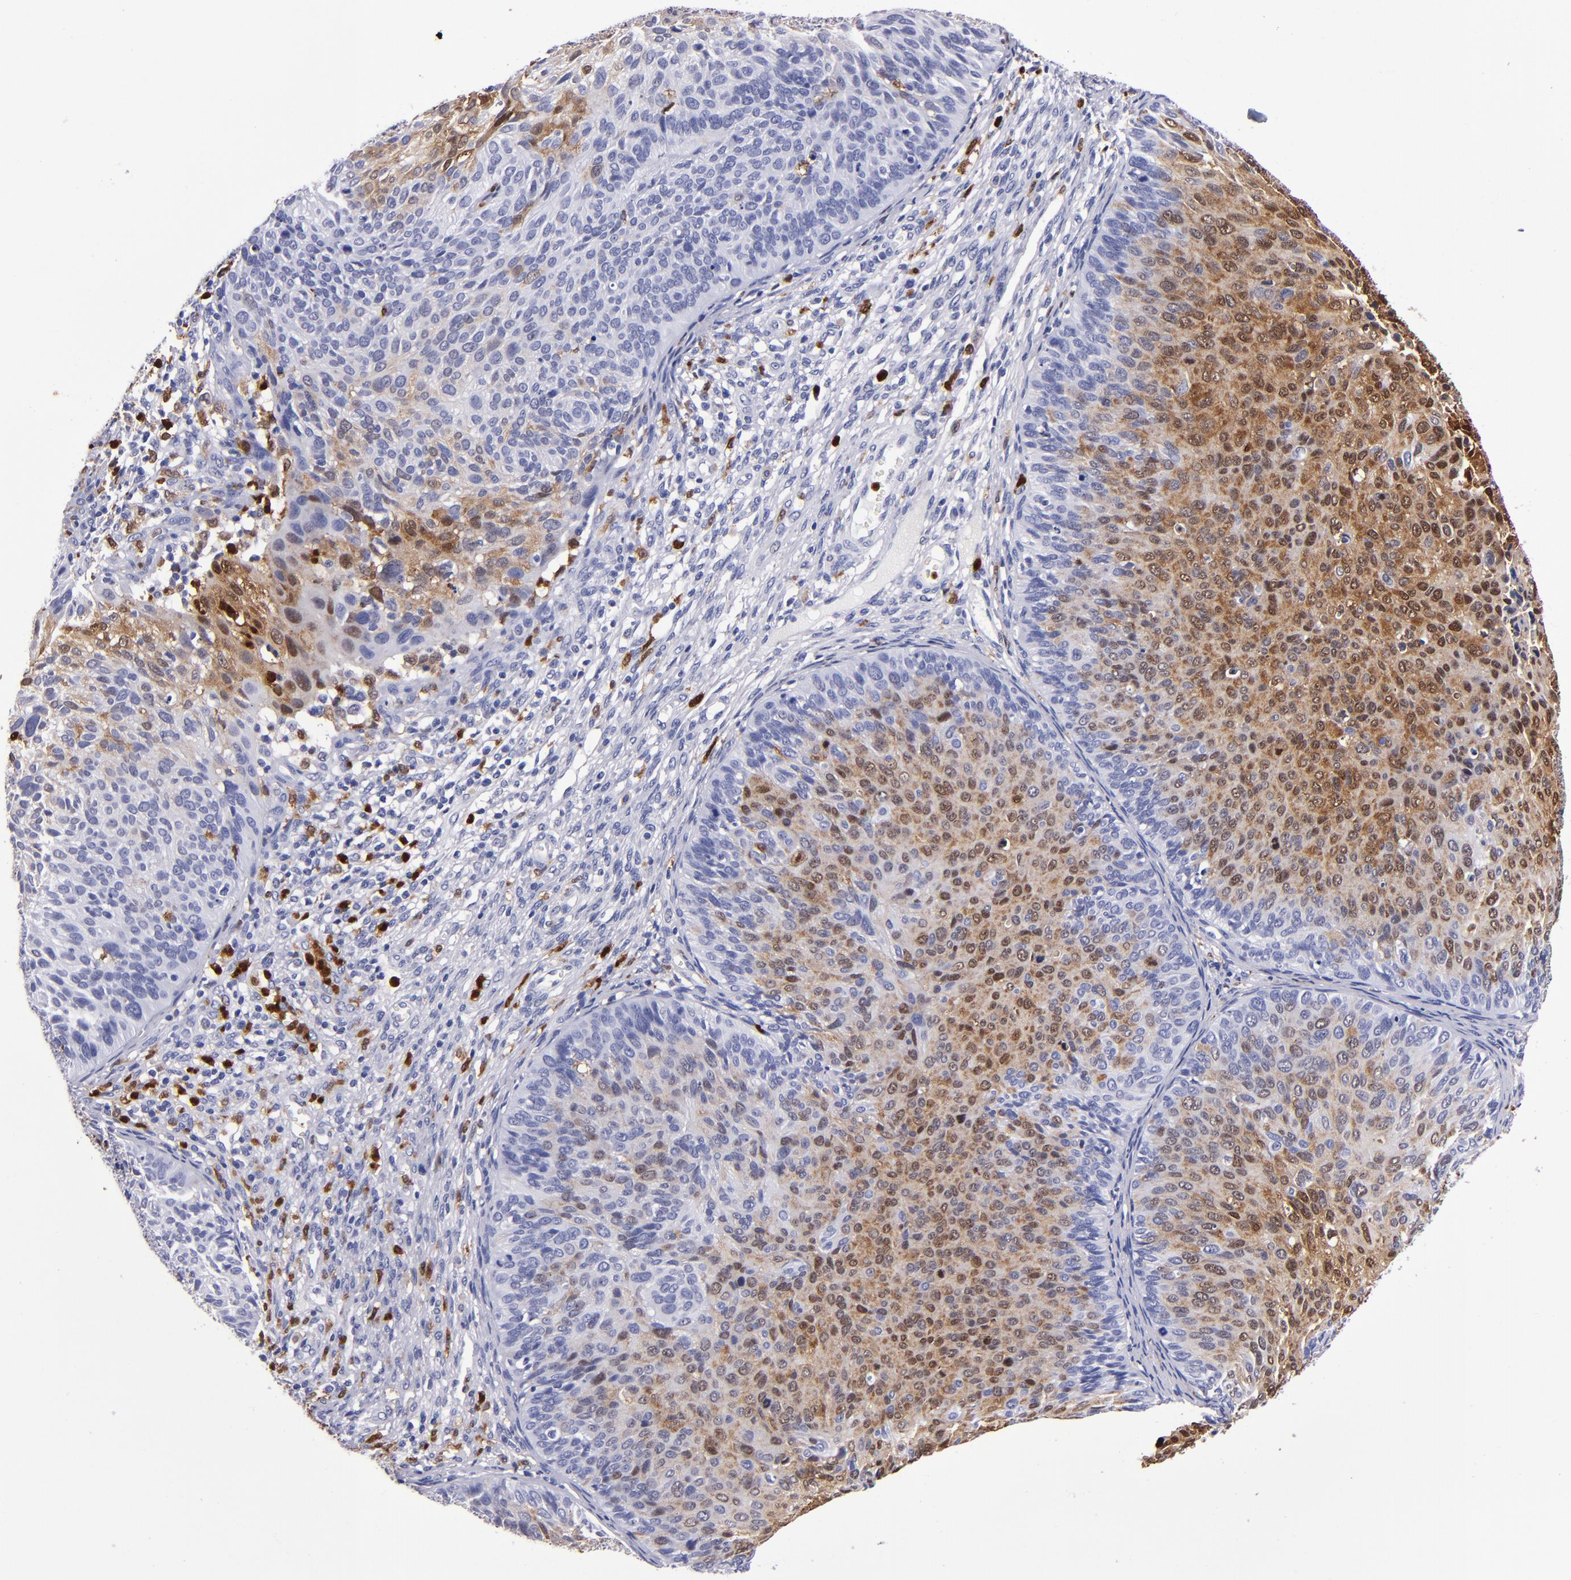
{"staining": {"intensity": "strong", "quantity": "25%-75%", "location": "cytoplasmic/membranous,nuclear"}, "tissue": "cervical cancer", "cell_type": "Tumor cells", "image_type": "cancer", "snomed": [{"axis": "morphology", "description": "Squamous cell carcinoma, NOS"}, {"axis": "topography", "description": "Cervix"}], "caption": "About 25%-75% of tumor cells in cervical cancer (squamous cell carcinoma) demonstrate strong cytoplasmic/membranous and nuclear protein staining as visualized by brown immunohistochemical staining.", "gene": "S100A8", "patient": {"sex": "female", "age": 36}}